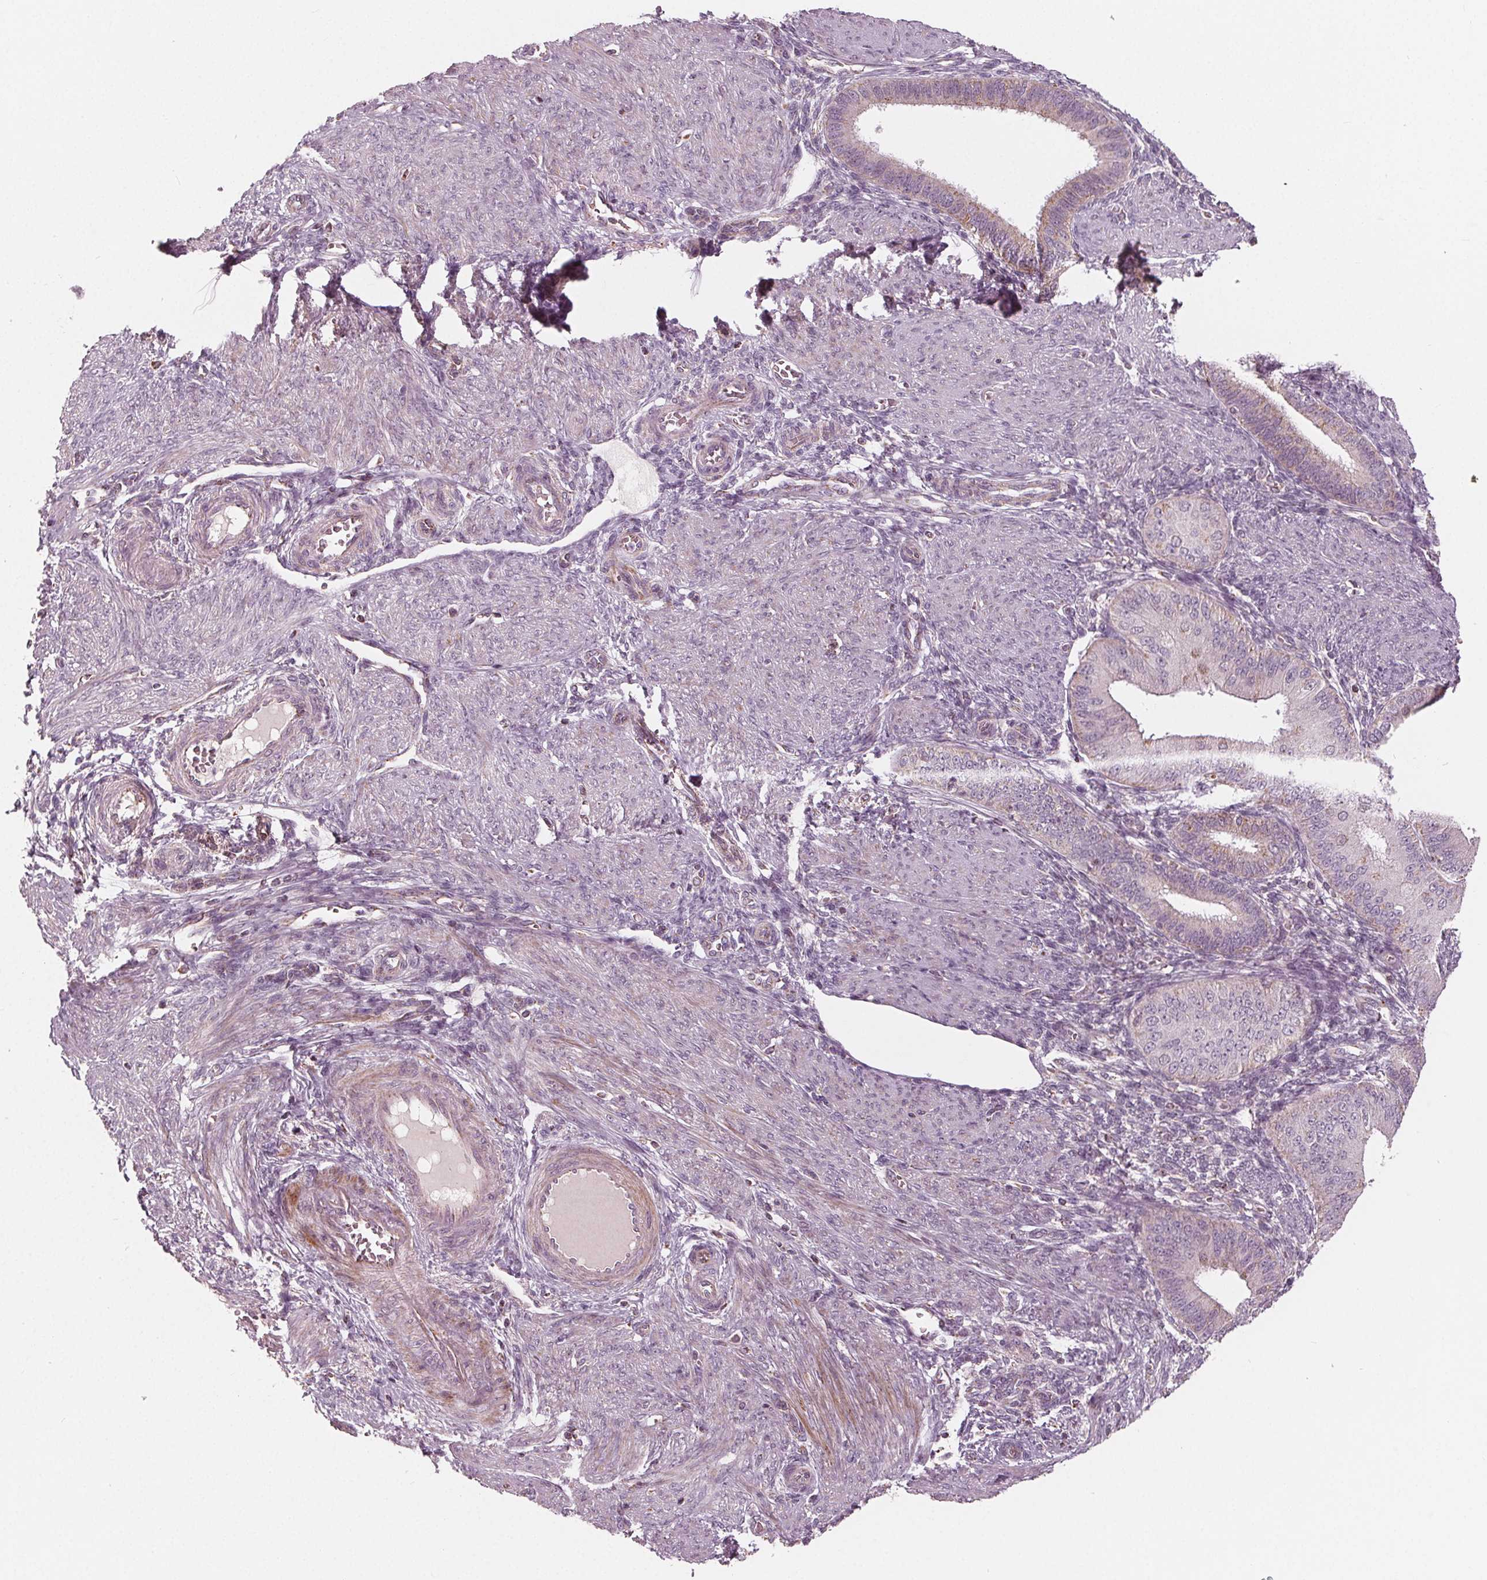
{"staining": {"intensity": "negative", "quantity": "none", "location": "none"}, "tissue": "endometrium", "cell_type": "Cells in endometrial stroma", "image_type": "normal", "snomed": [{"axis": "morphology", "description": "Normal tissue, NOS"}, {"axis": "topography", "description": "Endometrium"}], "caption": "A photomicrograph of endometrium stained for a protein demonstrates no brown staining in cells in endometrial stroma. Nuclei are stained in blue.", "gene": "DCAF4L2", "patient": {"sex": "female", "age": 39}}